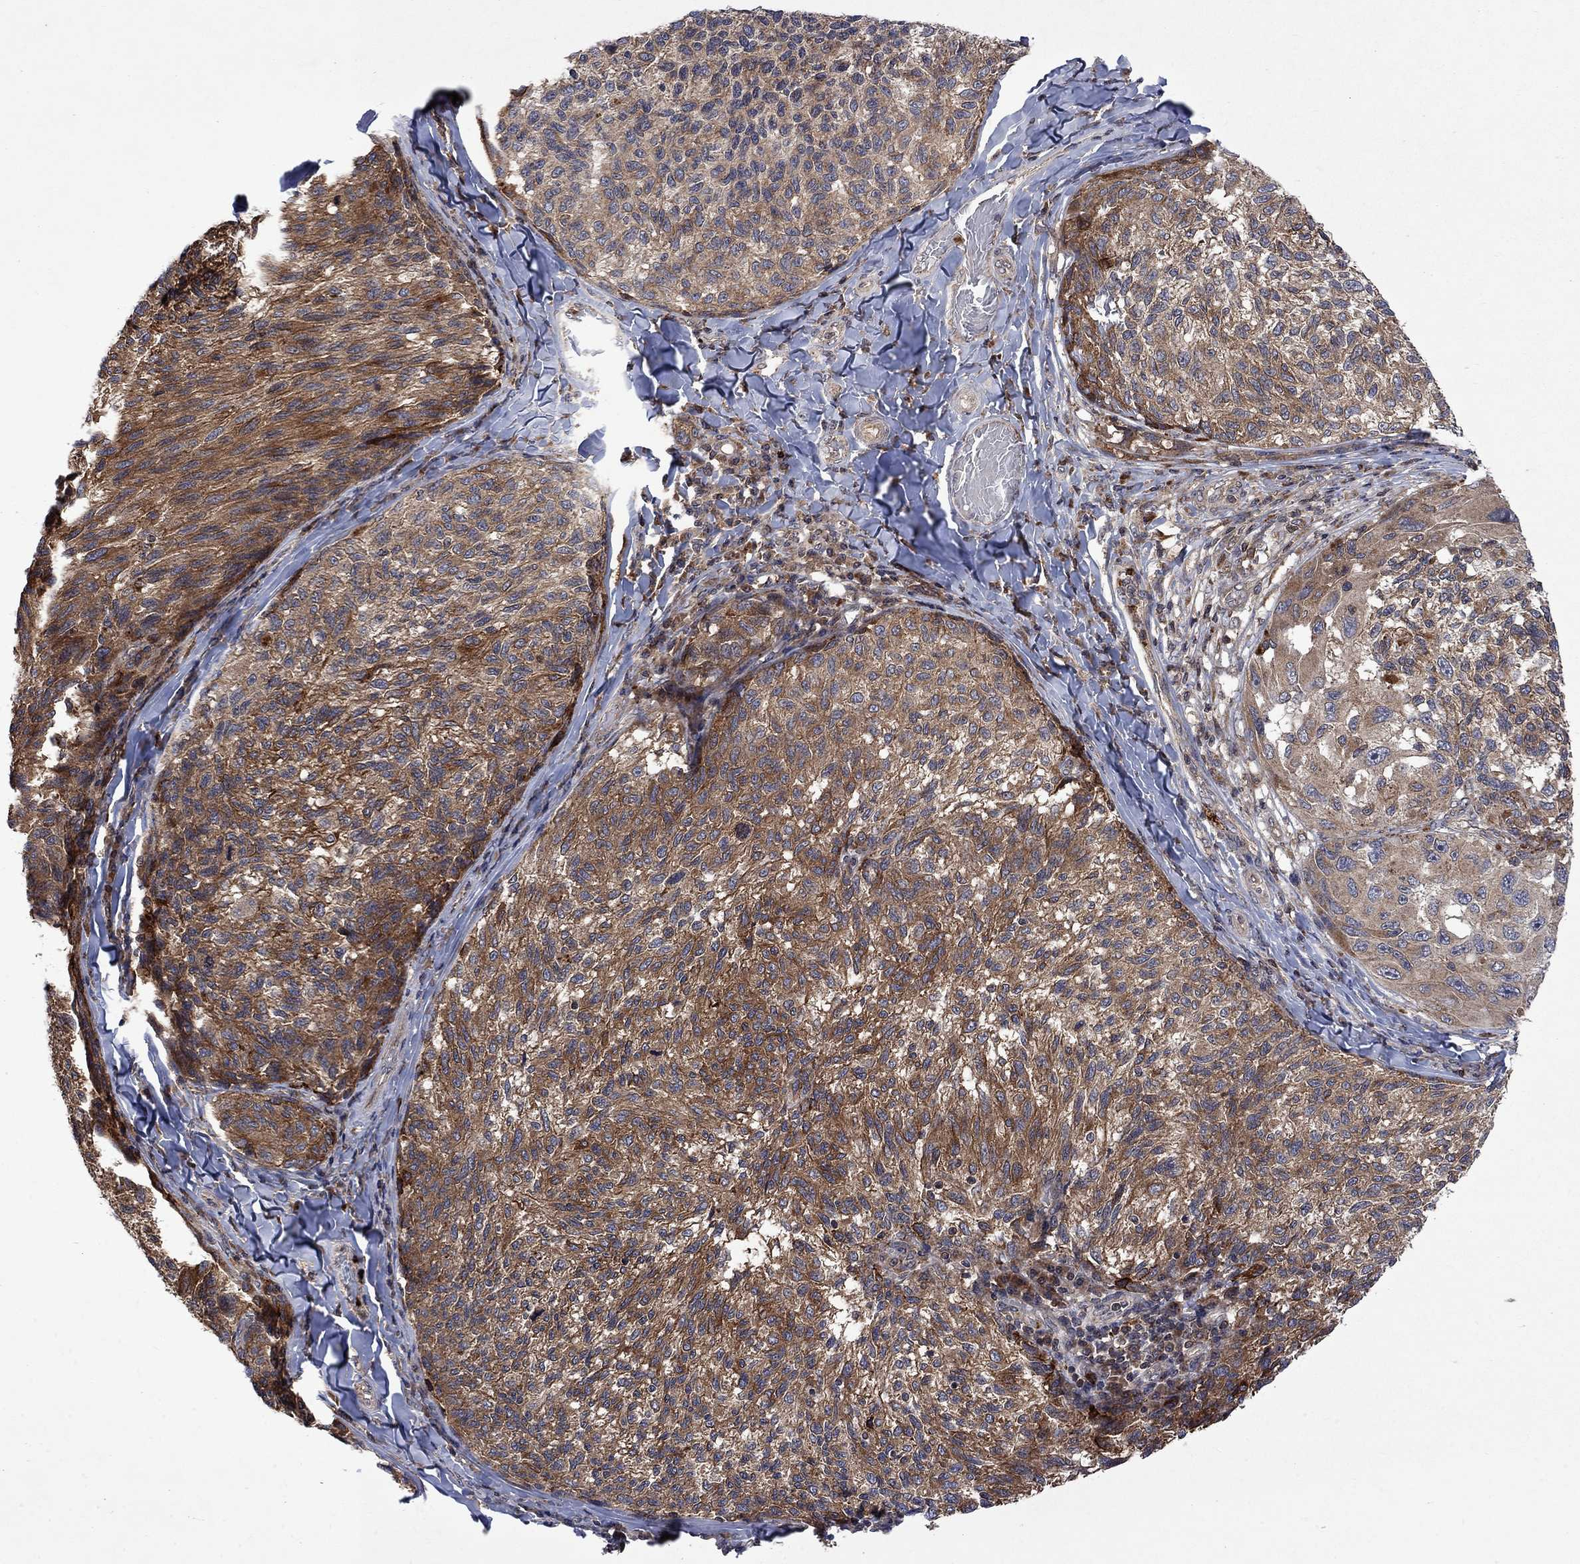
{"staining": {"intensity": "moderate", "quantity": ">75%", "location": "cytoplasmic/membranous"}, "tissue": "melanoma", "cell_type": "Tumor cells", "image_type": "cancer", "snomed": [{"axis": "morphology", "description": "Malignant melanoma, NOS"}, {"axis": "topography", "description": "Skin"}], "caption": "Immunohistochemistry photomicrograph of human malignant melanoma stained for a protein (brown), which exhibits medium levels of moderate cytoplasmic/membranous staining in about >75% of tumor cells.", "gene": "TMEM33", "patient": {"sex": "female", "age": 73}}